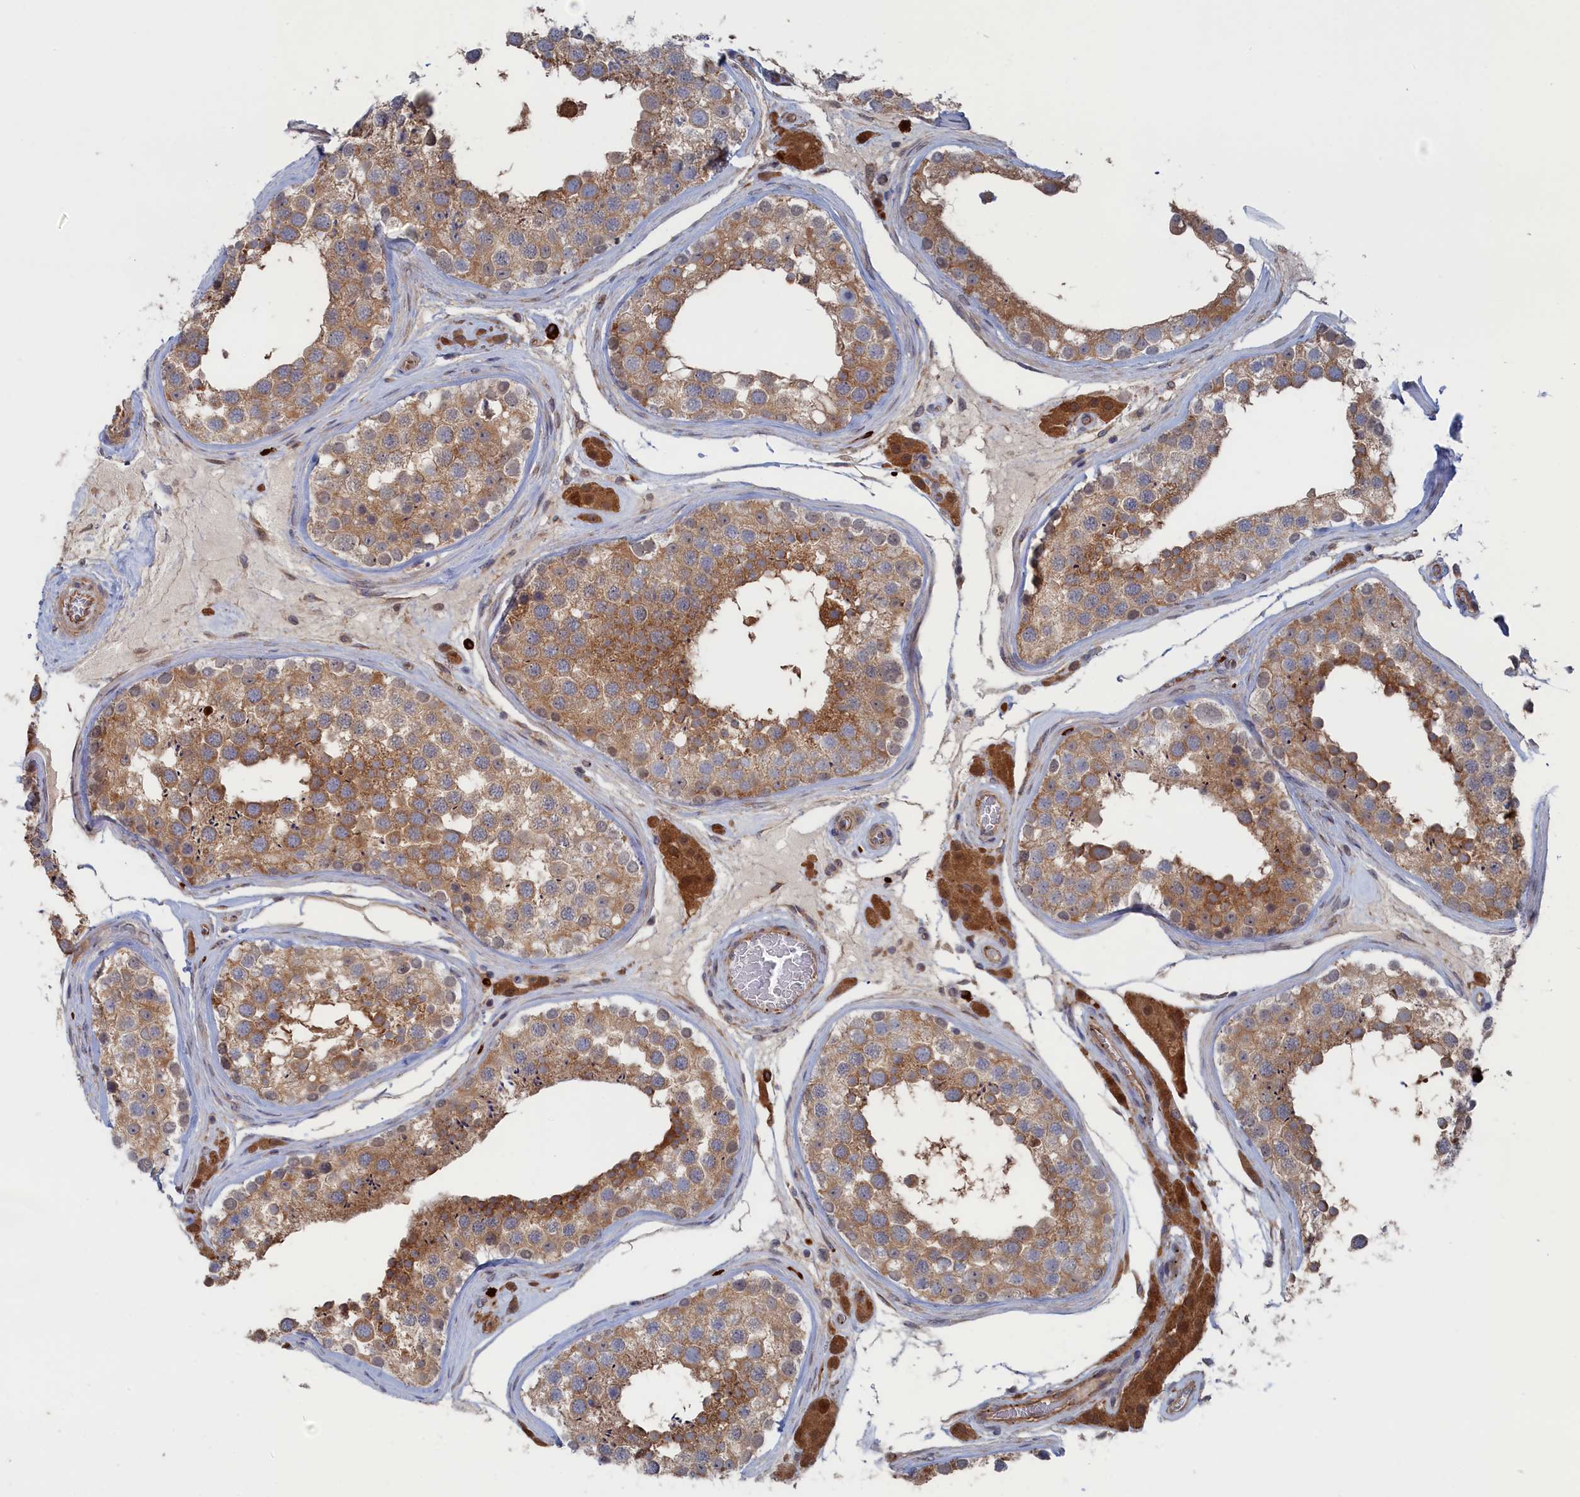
{"staining": {"intensity": "moderate", "quantity": ">75%", "location": "cytoplasmic/membranous"}, "tissue": "testis", "cell_type": "Cells in seminiferous ducts", "image_type": "normal", "snomed": [{"axis": "morphology", "description": "Normal tissue, NOS"}, {"axis": "topography", "description": "Testis"}], "caption": "Protein staining reveals moderate cytoplasmic/membranous positivity in about >75% of cells in seminiferous ducts in unremarkable testis.", "gene": "FILIP1L", "patient": {"sex": "male", "age": 46}}